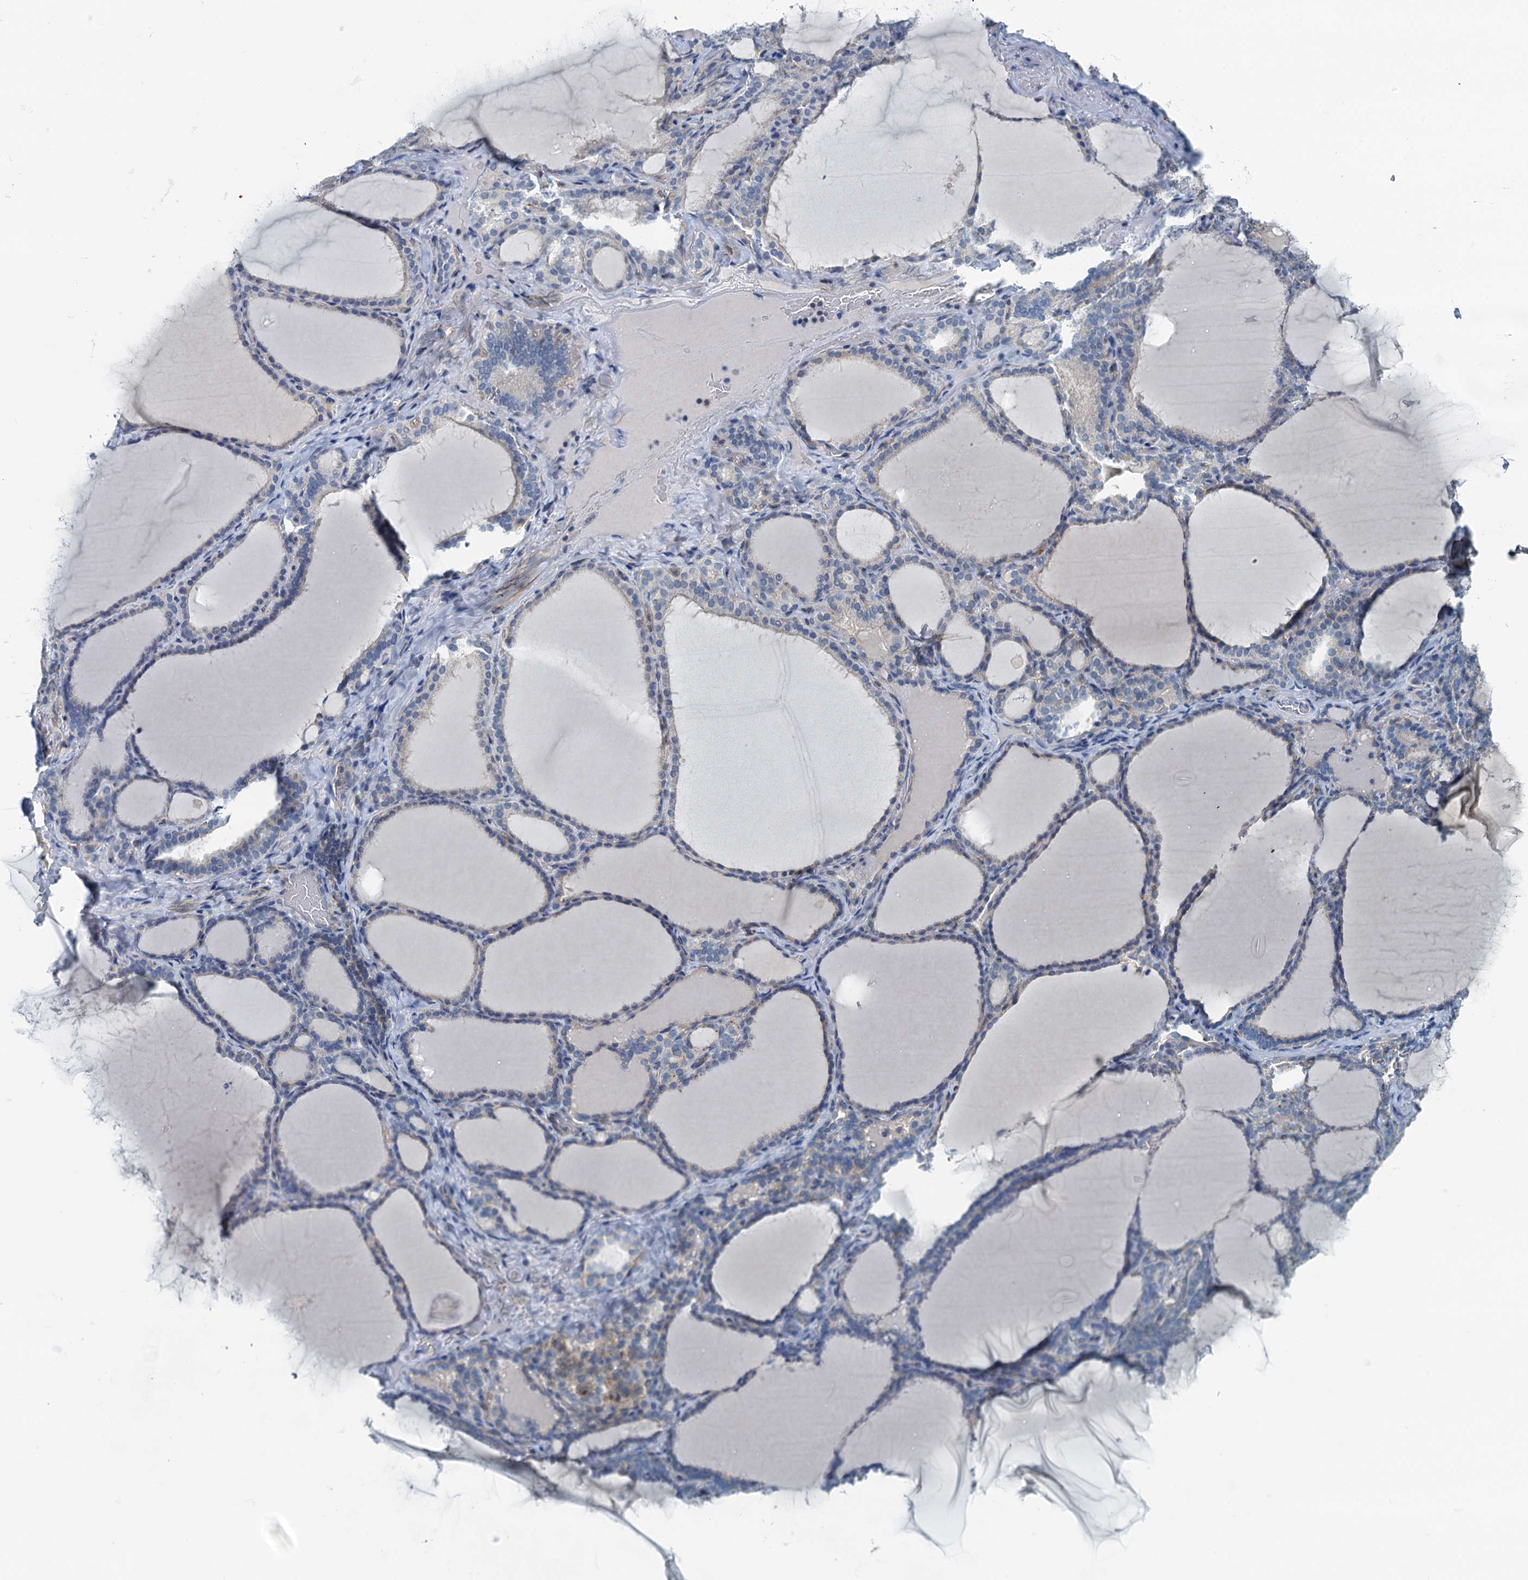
{"staining": {"intensity": "weak", "quantity": "<25%", "location": "cytoplasmic/membranous"}, "tissue": "thyroid gland", "cell_type": "Glandular cells", "image_type": "normal", "snomed": [{"axis": "morphology", "description": "Normal tissue, NOS"}, {"axis": "topography", "description": "Thyroid gland"}], "caption": "Unremarkable thyroid gland was stained to show a protein in brown. There is no significant positivity in glandular cells. (DAB immunohistochemistry with hematoxylin counter stain).", "gene": "THAP10", "patient": {"sex": "female", "age": 39}}